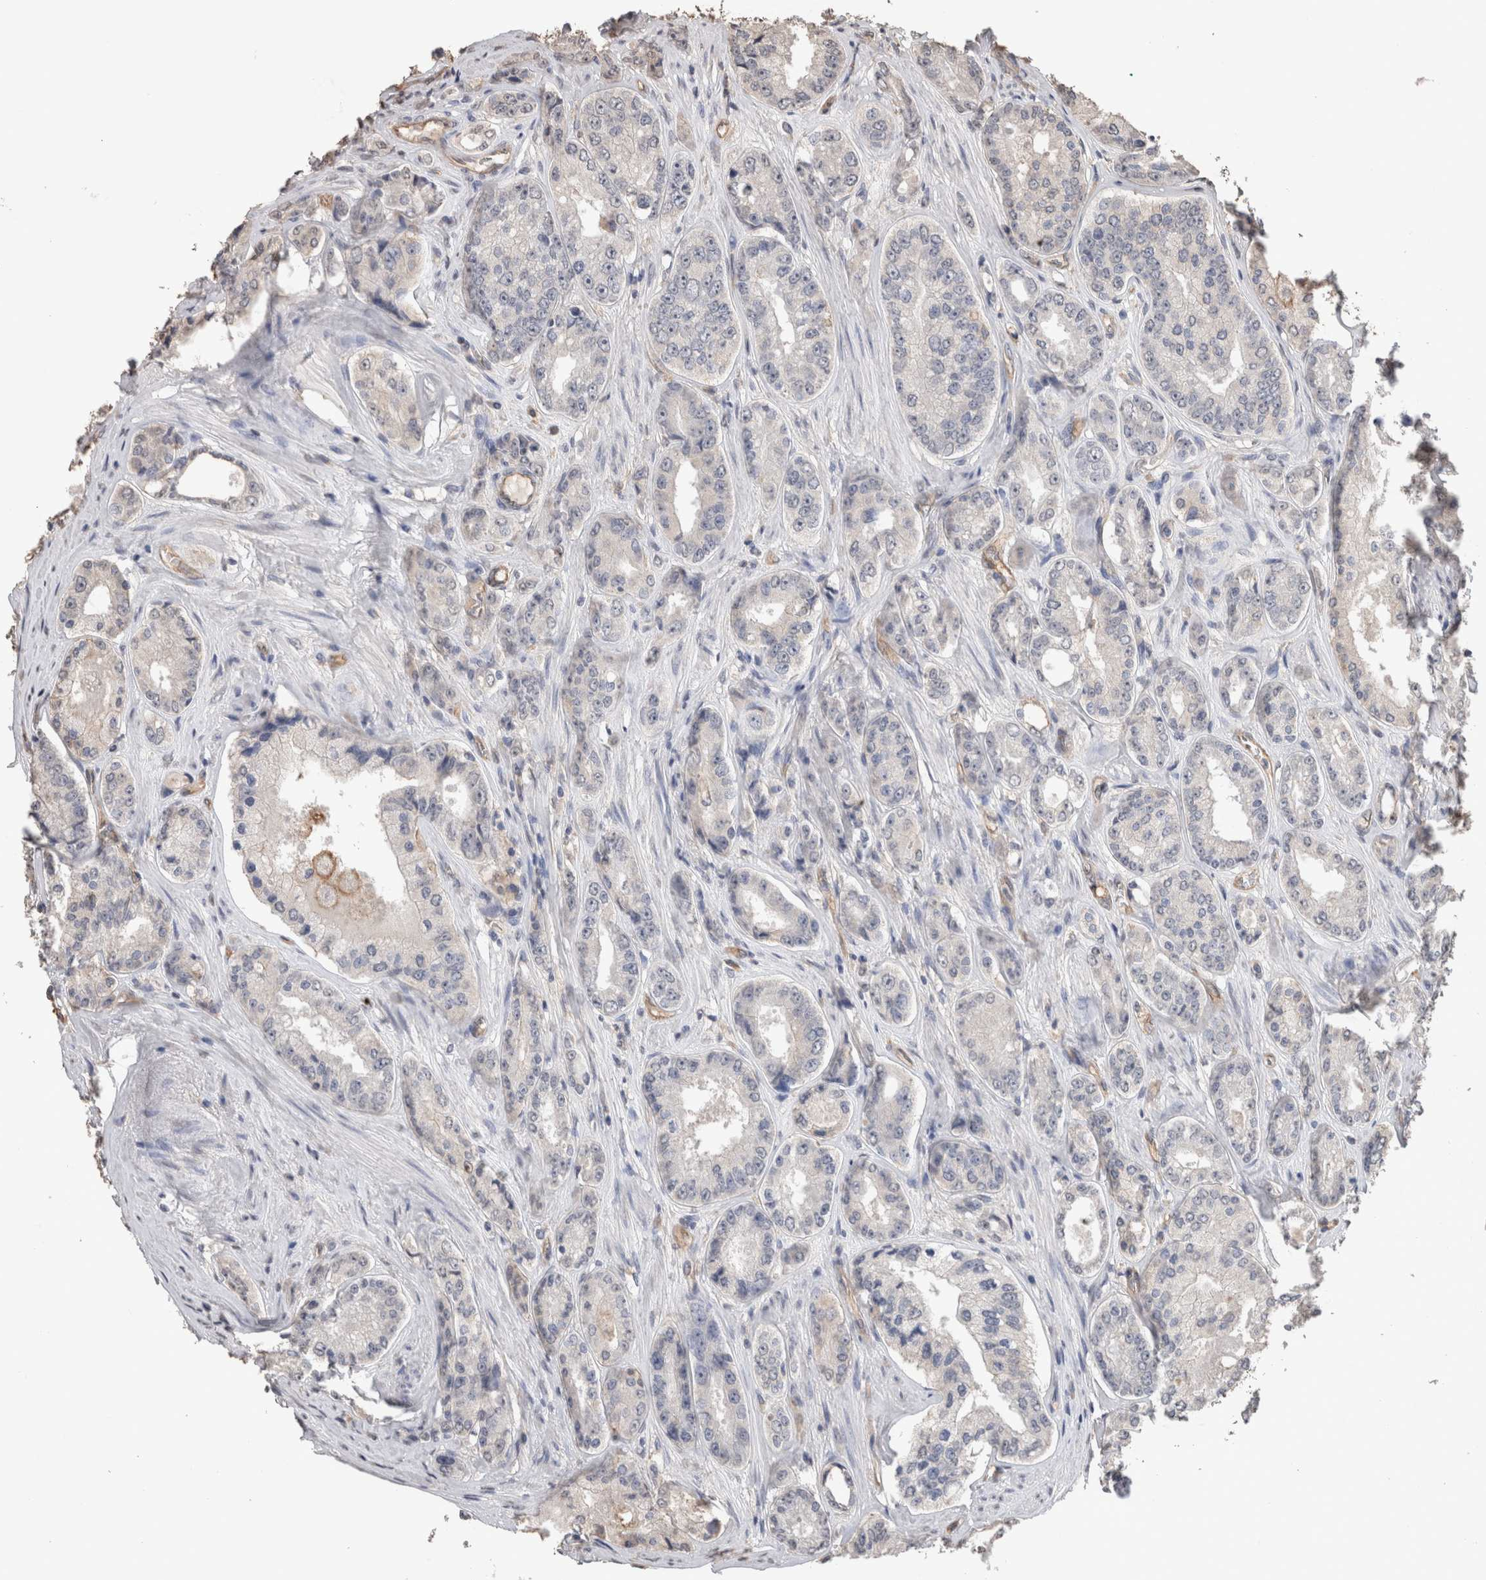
{"staining": {"intensity": "negative", "quantity": "none", "location": "none"}, "tissue": "prostate cancer", "cell_type": "Tumor cells", "image_type": "cancer", "snomed": [{"axis": "morphology", "description": "Adenocarcinoma, High grade"}, {"axis": "topography", "description": "Prostate"}], "caption": "The micrograph demonstrates no staining of tumor cells in prostate cancer (high-grade adenocarcinoma).", "gene": "S100A10", "patient": {"sex": "male", "age": 61}}